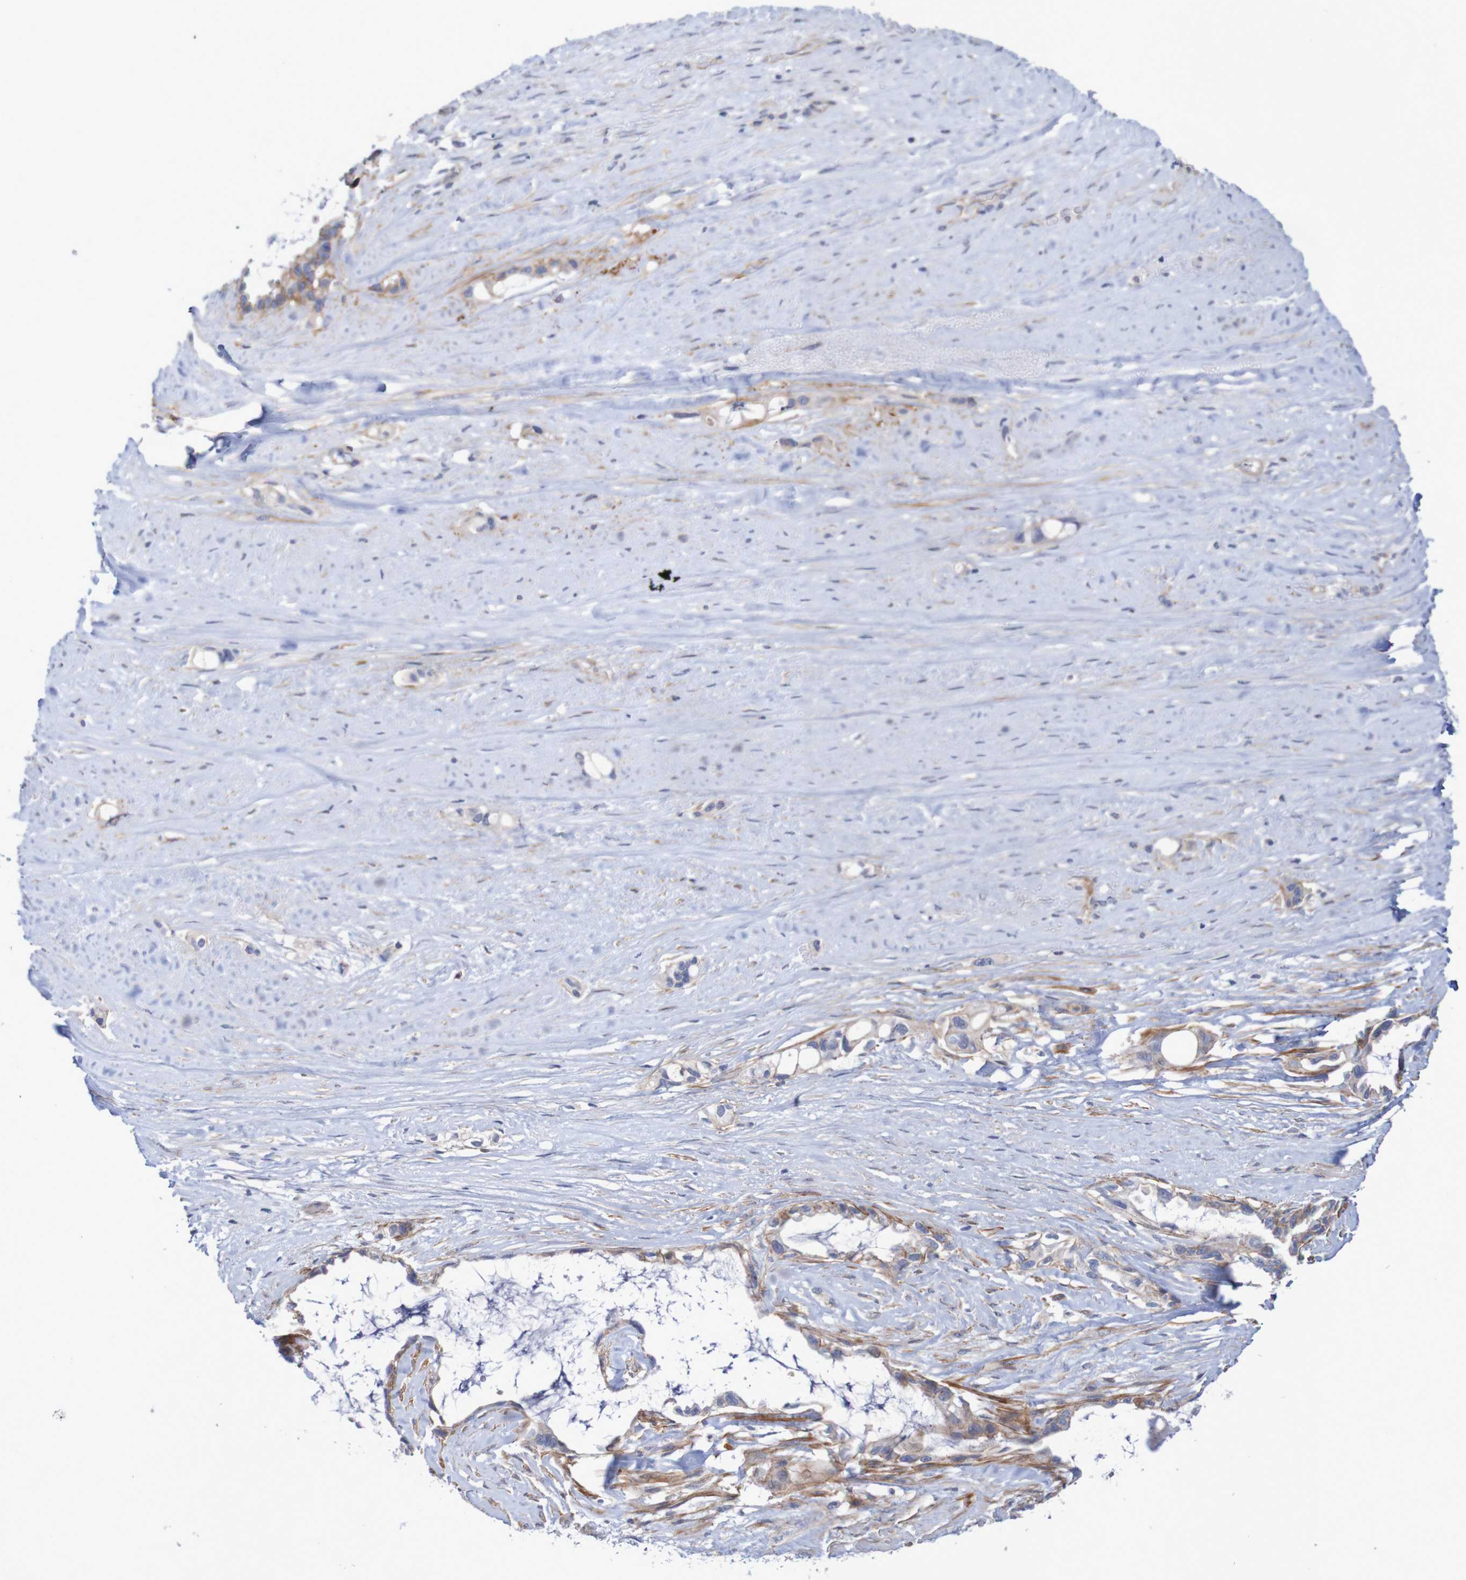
{"staining": {"intensity": "weak", "quantity": "25%-75%", "location": "cytoplasmic/membranous"}, "tissue": "liver cancer", "cell_type": "Tumor cells", "image_type": "cancer", "snomed": [{"axis": "morphology", "description": "Cholangiocarcinoma"}, {"axis": "topography", "description": "Liver"}], "caption": "This histopathology image demonstrates IHC staining of cholangiocarcinoma (liver), with low weak cytoplasmic/membranous expression in about 25%-75% of tumor cells.", "gene": "NECTIN2", "patient": {"sex": "female", "age": 65}}